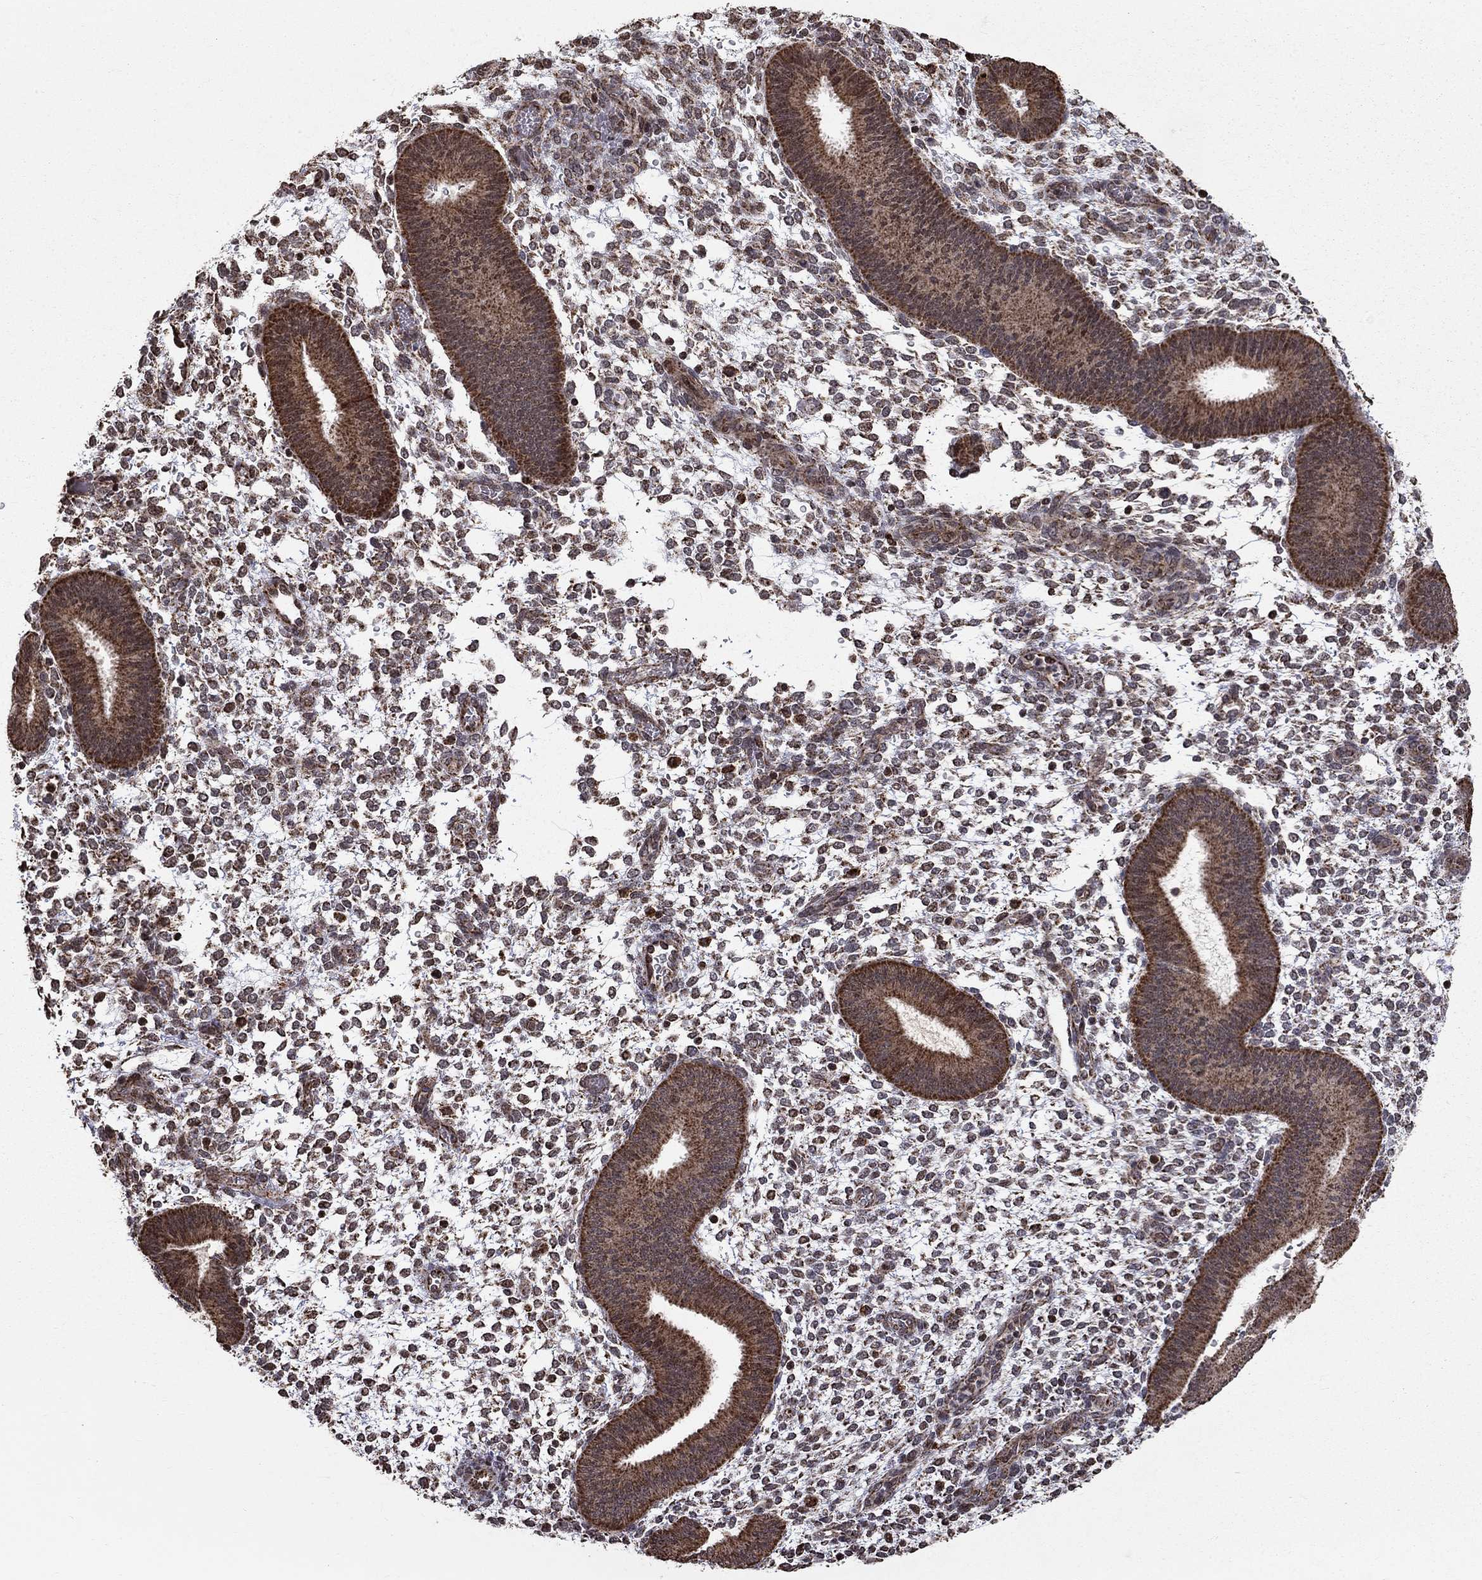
{"staining": {"intensity": "negative", "quantity": "none", "location": "none"}, "tissue": "endometrium", "cell_type": "Cells in endometrial stroma", "image_type": "normal", "snomed": [{"axis": "morphology", "description": "Normal tissue, NOS"}, {"axis": "topography", "description": "Endometrium"}], "caption": "Cells in endometrial stroma show no significant expression in unremarkable endometrium. (DAB IHC with hematoxylin counter stain).", "gene": "ACOT13", "patient": {"sex": "female", "age": 39}}